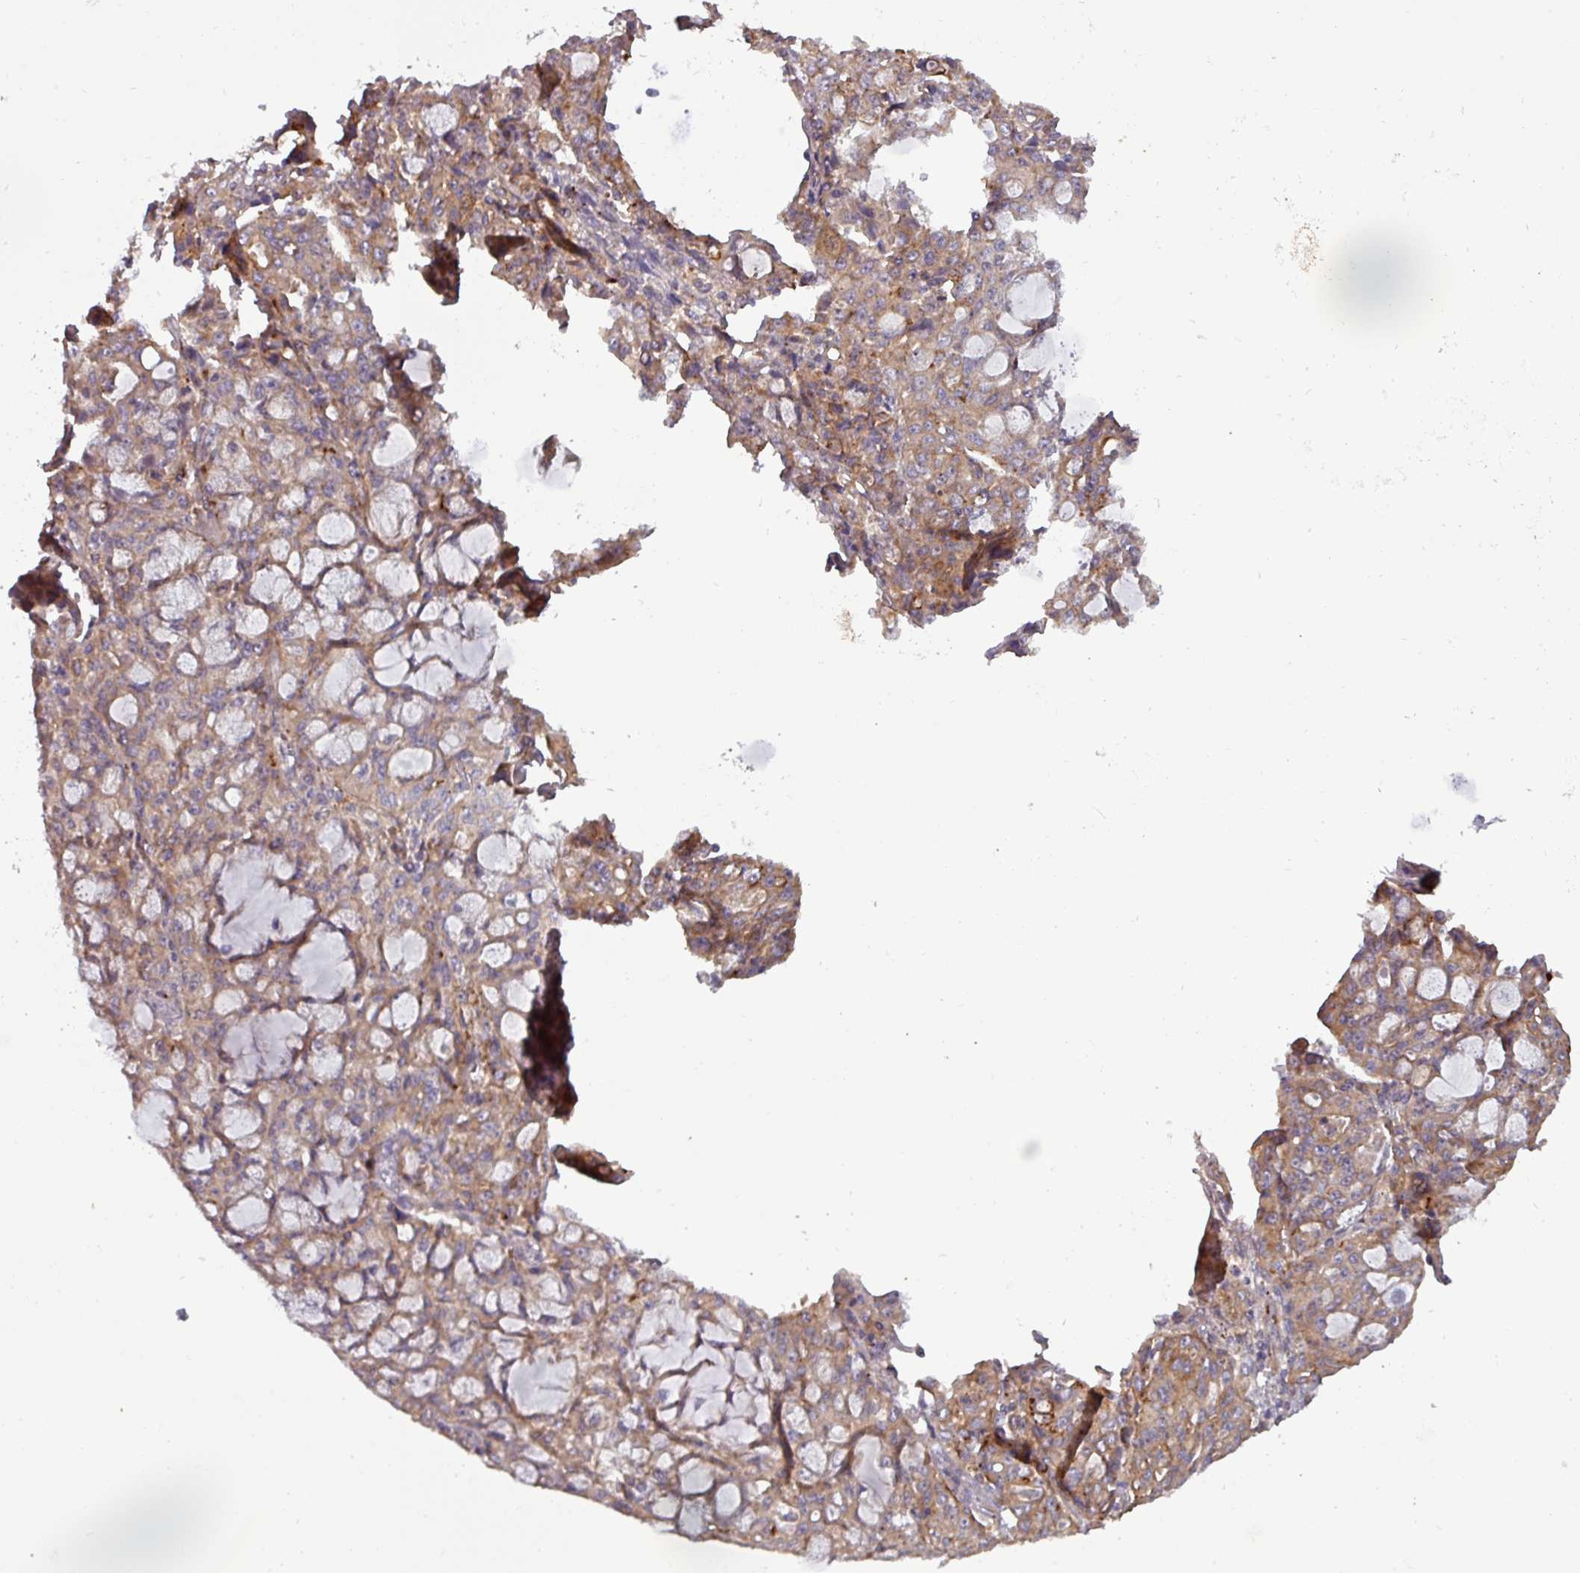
{"staining": {"intensity": "weak", "quantity": ">75%", "location": "cytoplasmic/membranous"}, "tissue": "lung cancer", "cell_type": "Tumor cells", "image_type": "cancer", "snomed": [{"axis": "morphology", "description": "Adenocarcinoma, NOS"}, {"axis": "topography", "description": "Lung"}], "caption": "This is a histology image of IHC staining of adenocarcinoma (lung), which shows weak staining in the cytoplasmic/membranous of tumor cells.", "gene": "PLIN2", "patient": {"sex": "female", "age": 44}}